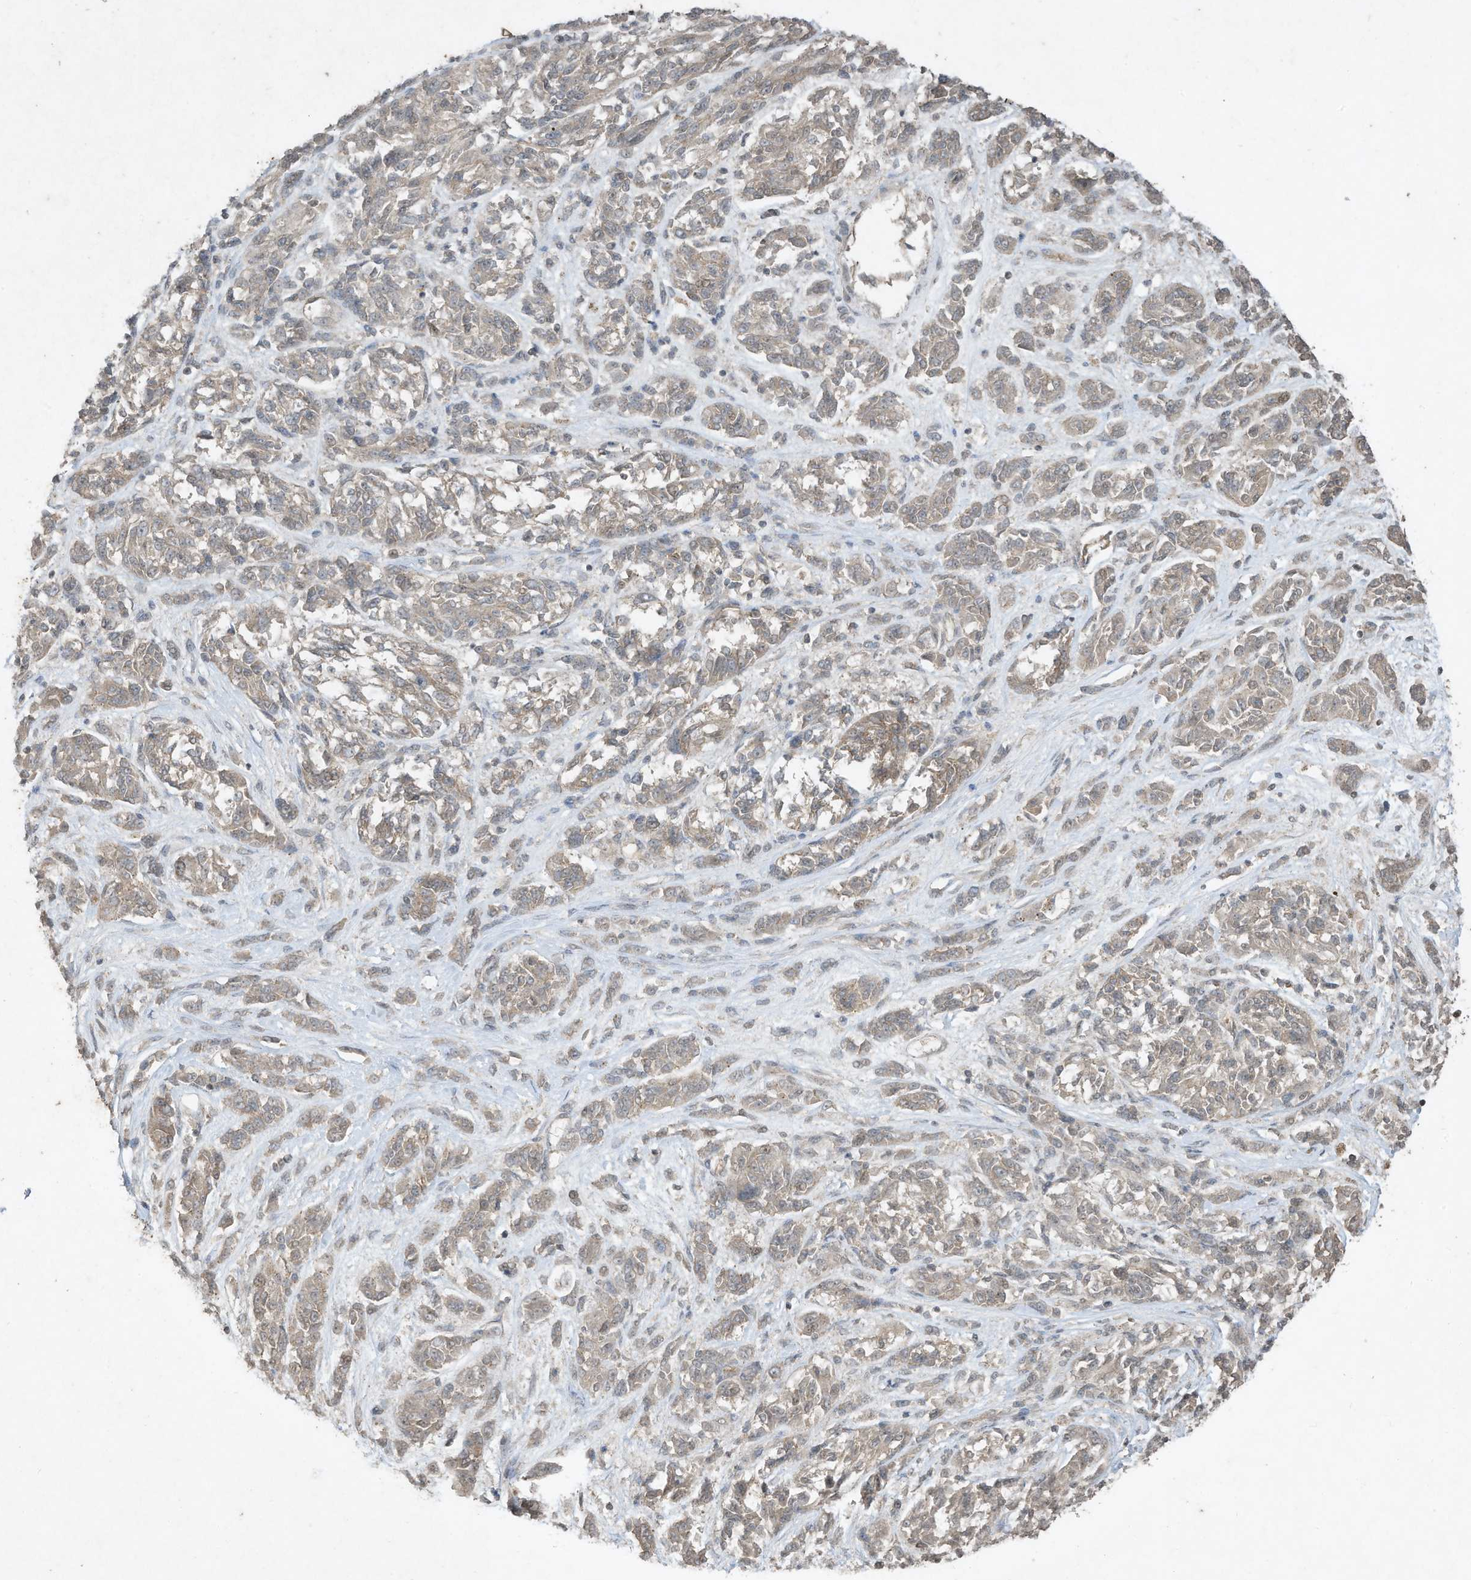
{"staining": {"intensity": "weak", "quantity": "25%-75%", "location": "cytoplasmic/membranous"}, "tissue": "melanoma", "cell_type": "Tumor cells", "image_type": "cancer", "snomed": [{"axis": "morphology", "description": "Malignant melanoma, NOS"}, {"axis": "topography", "description": "Skin"}], "caption": "A photomicrograph of malignant melanoma stained for a protein demonstrates weak cytoplasmic/membranous brown staining in tumor cells.", "gene": "MATN2", "patient": {"sex": "male", "age": 53}}